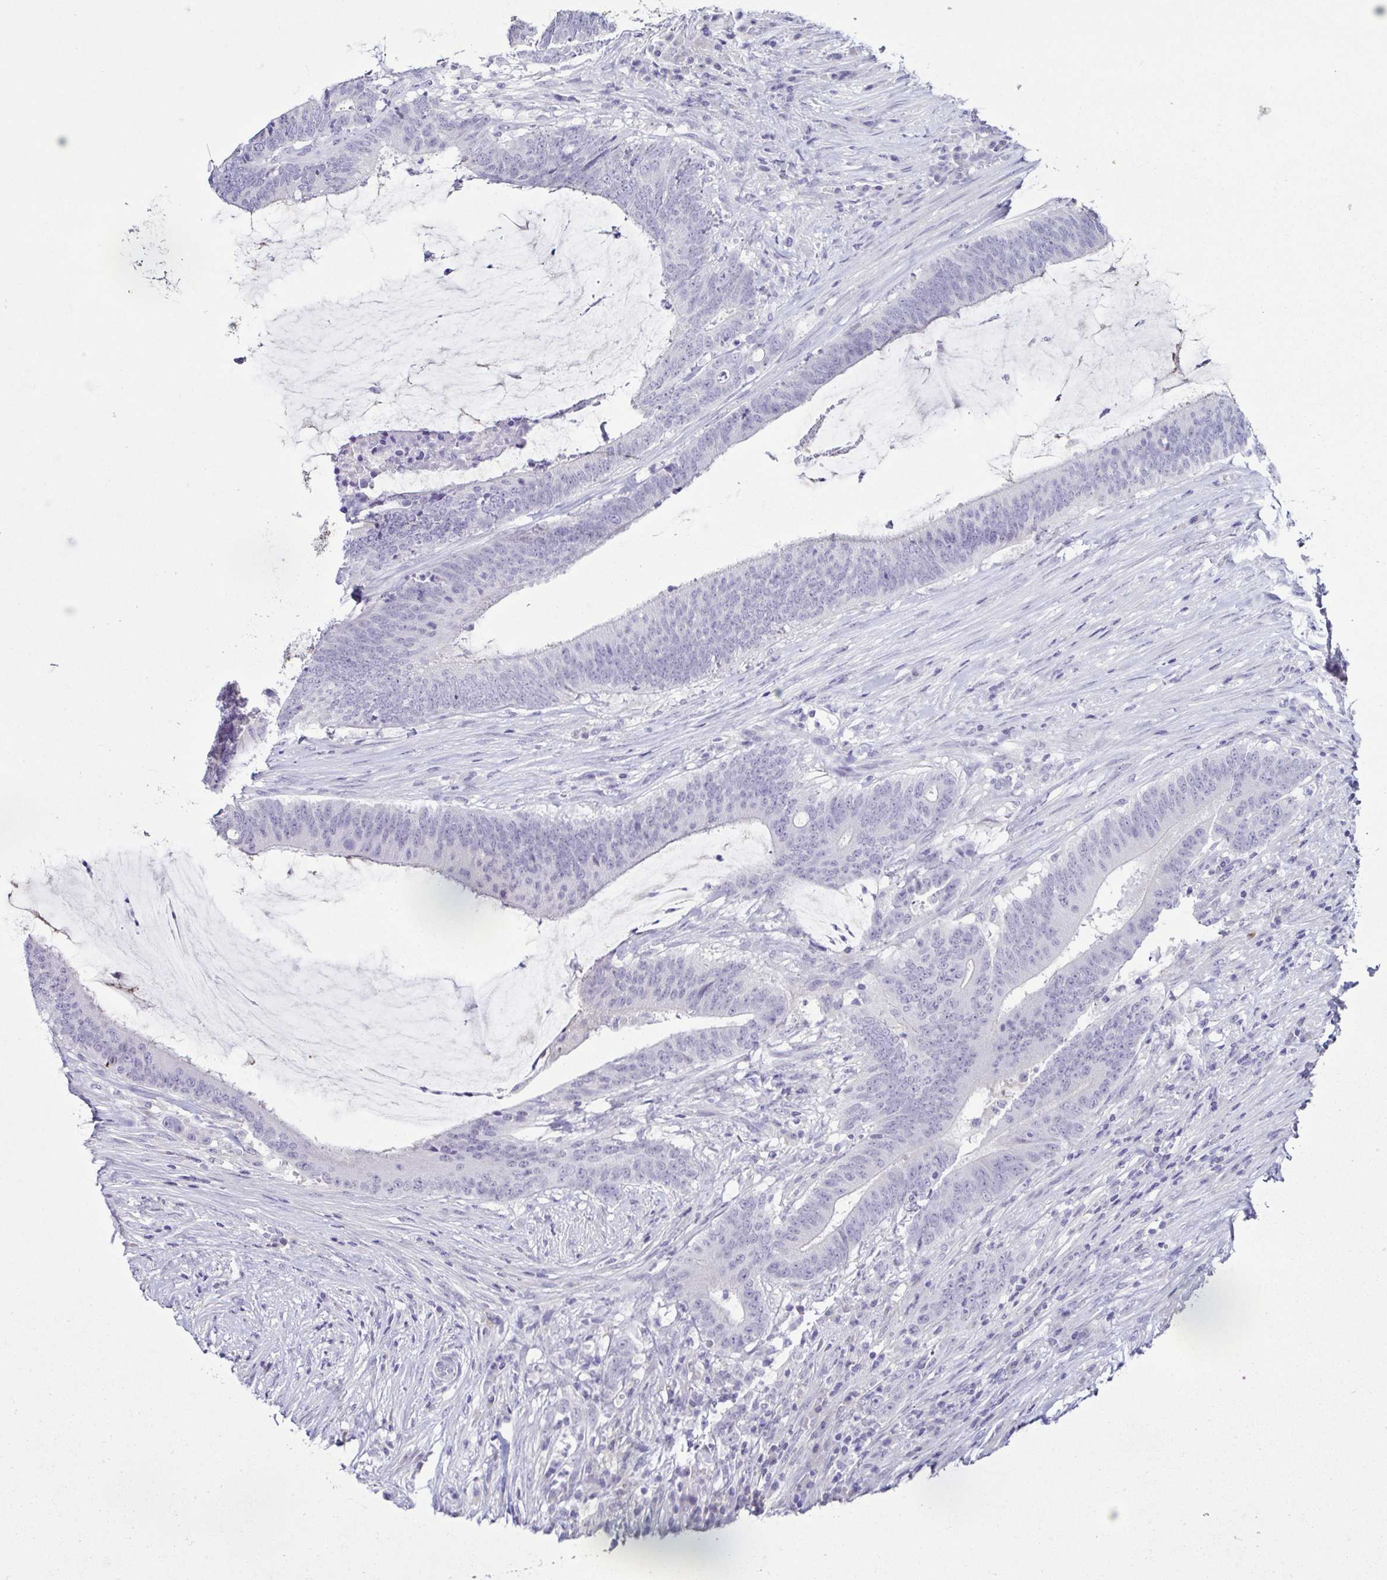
{"staining": {"intensity": "negative", "quantity": "none", "location": "none"}, "tissue": "colorectal cancer", "cell_type": "Tumor cells", "image_type": "cancer", "snomed": [{"axis": "morphology", "description": "Adenocarcinoma, NOS"}, {"axis": "topography", "description": "Colon"}], "caption": "DAB (3,3'-diaminobenzidine) immunohistochemical staining of human adenocarcinoma (colorectal) displays no significant expression in tumor cells. (Brightfield microscopy of DAB (3,3'-diaminobenzidine) immunohistochemistry (IHC) at high magnification).", "gene": "TERT", "patient": {"sex": "female", "age": 43}}